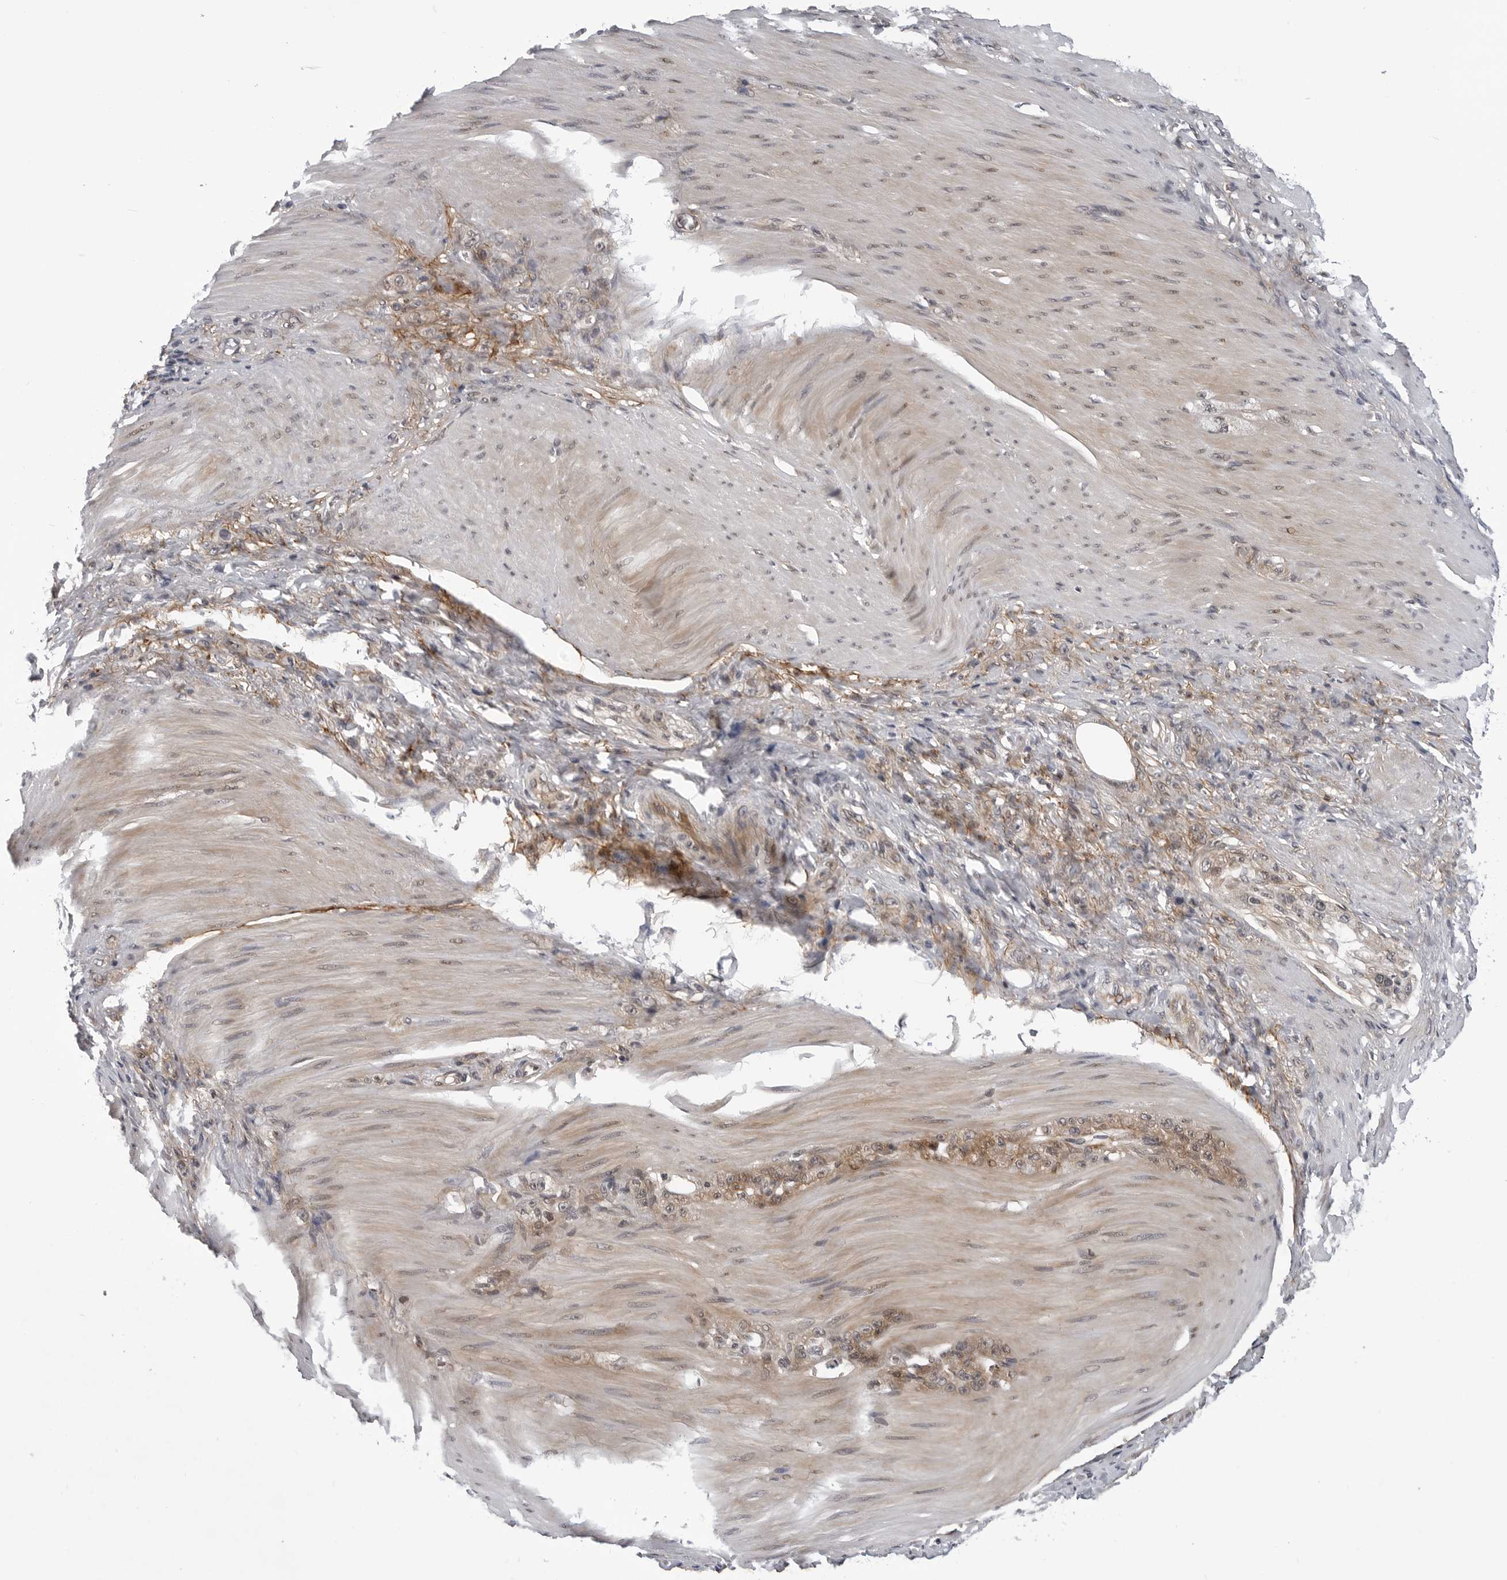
{"staining": {"intensity": "moderate", "quantity": ">75%", "location": "cytoplasmic/membranous"}, "tissue": "stomach cancer", "cell_type": "Tumor cells", "image_type": "cancer", "snomed": [{"axis": "morphology", "description": "Normal tissue, NOS"}, {"axis": "morphology", "description": "Adenocarcinoma, NOS"}, {"axis": "topography", "description": "Stomach"}], "caption": "Tumor cells show moderate cytoplasmic/membranous staining in approximately >75% of cells in stomach cancer.", "gene": "KIAA1614", "patient": {"sex": "male", "age": 82}}